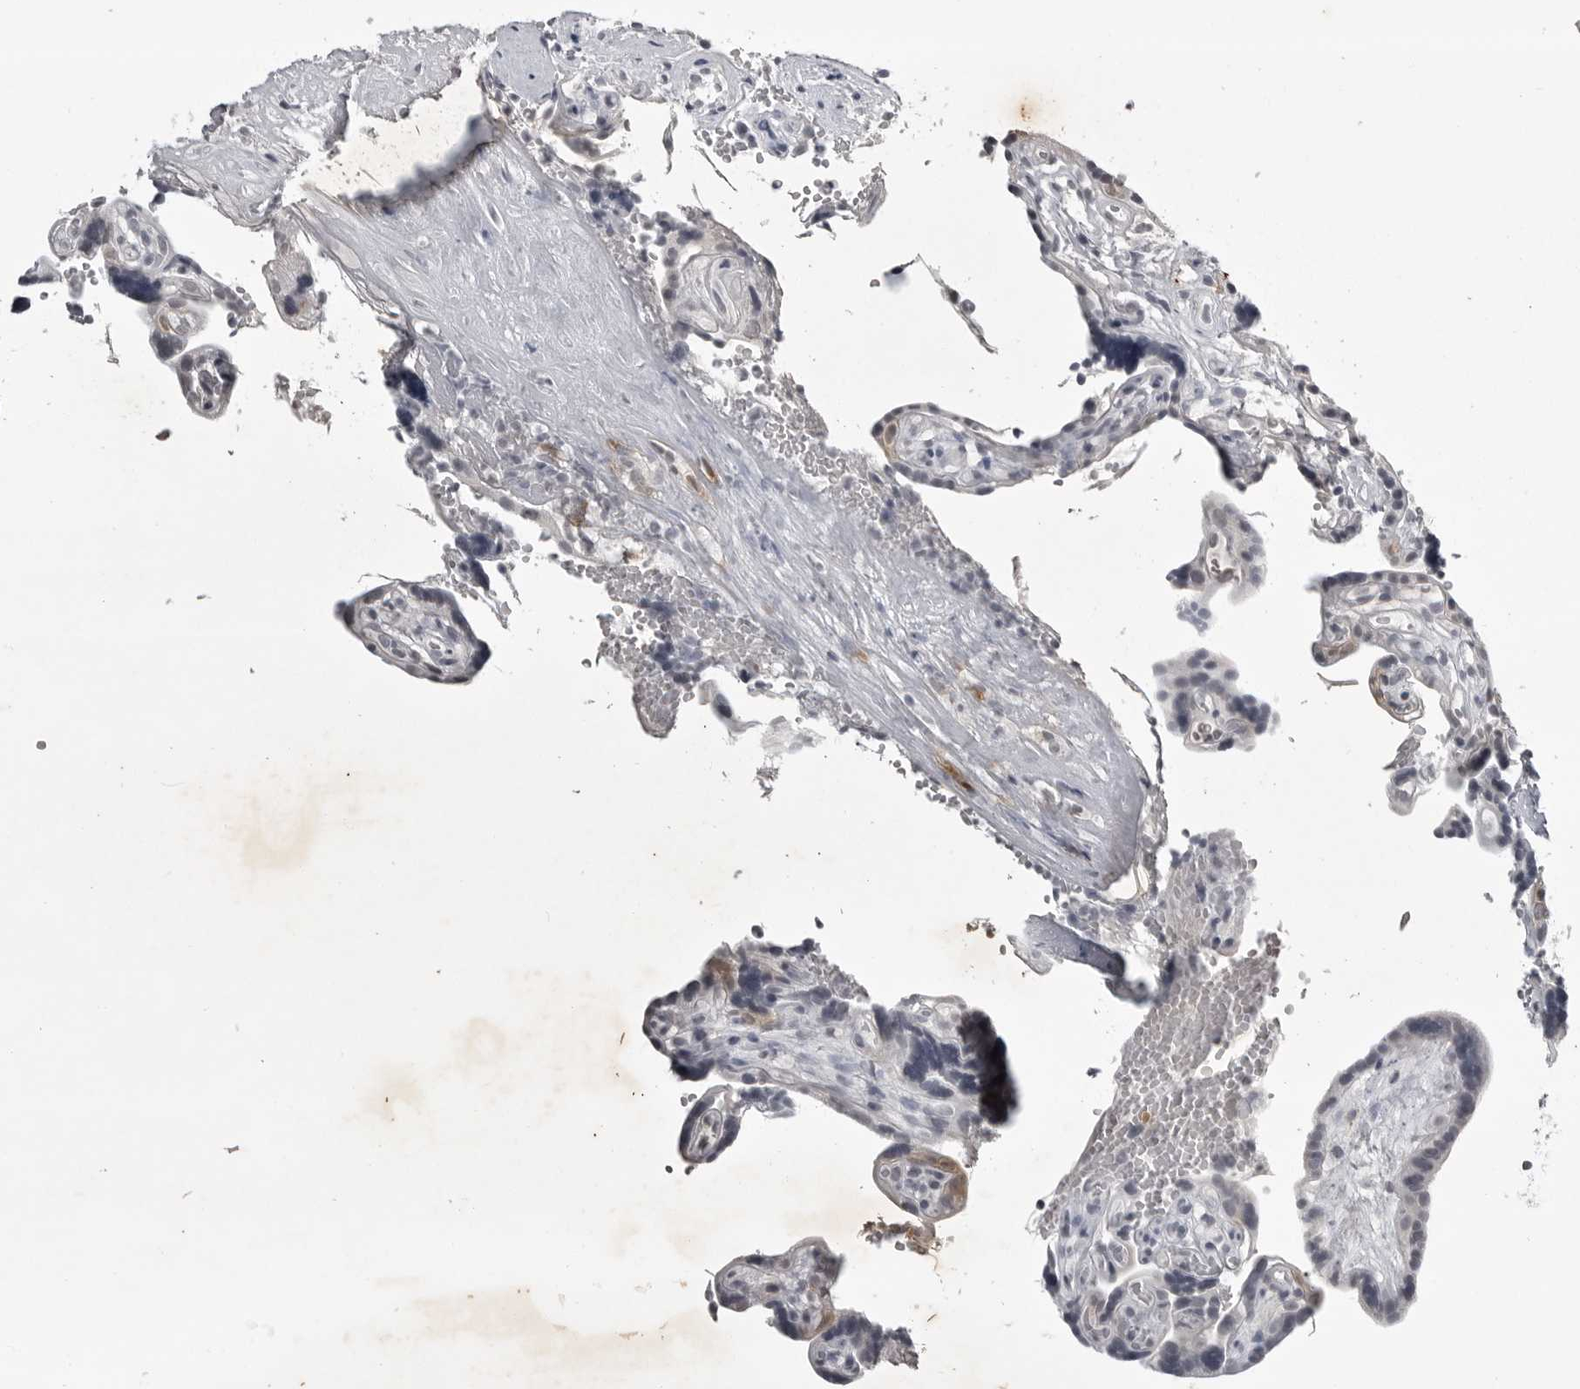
{"staining": {"intensity": "weak", "quantity": "25%-75%", "location": "cytoplasmic/membranous"}, "tissue": "placenta", "cell_type": "Decidual cells", "image_type": "normal", "snomed": [{"axis": "morphology", "description": "Normal tissue, NOS"}, {"axis": "topography", "description": "Placenta"}], "caption": "Weak cytoplasmic/membranous staining is identified in about 25%-75% of decidual cells in normal placenta.", "gene": "RRM1", "patient": {"sex": "female", "age": 30}}